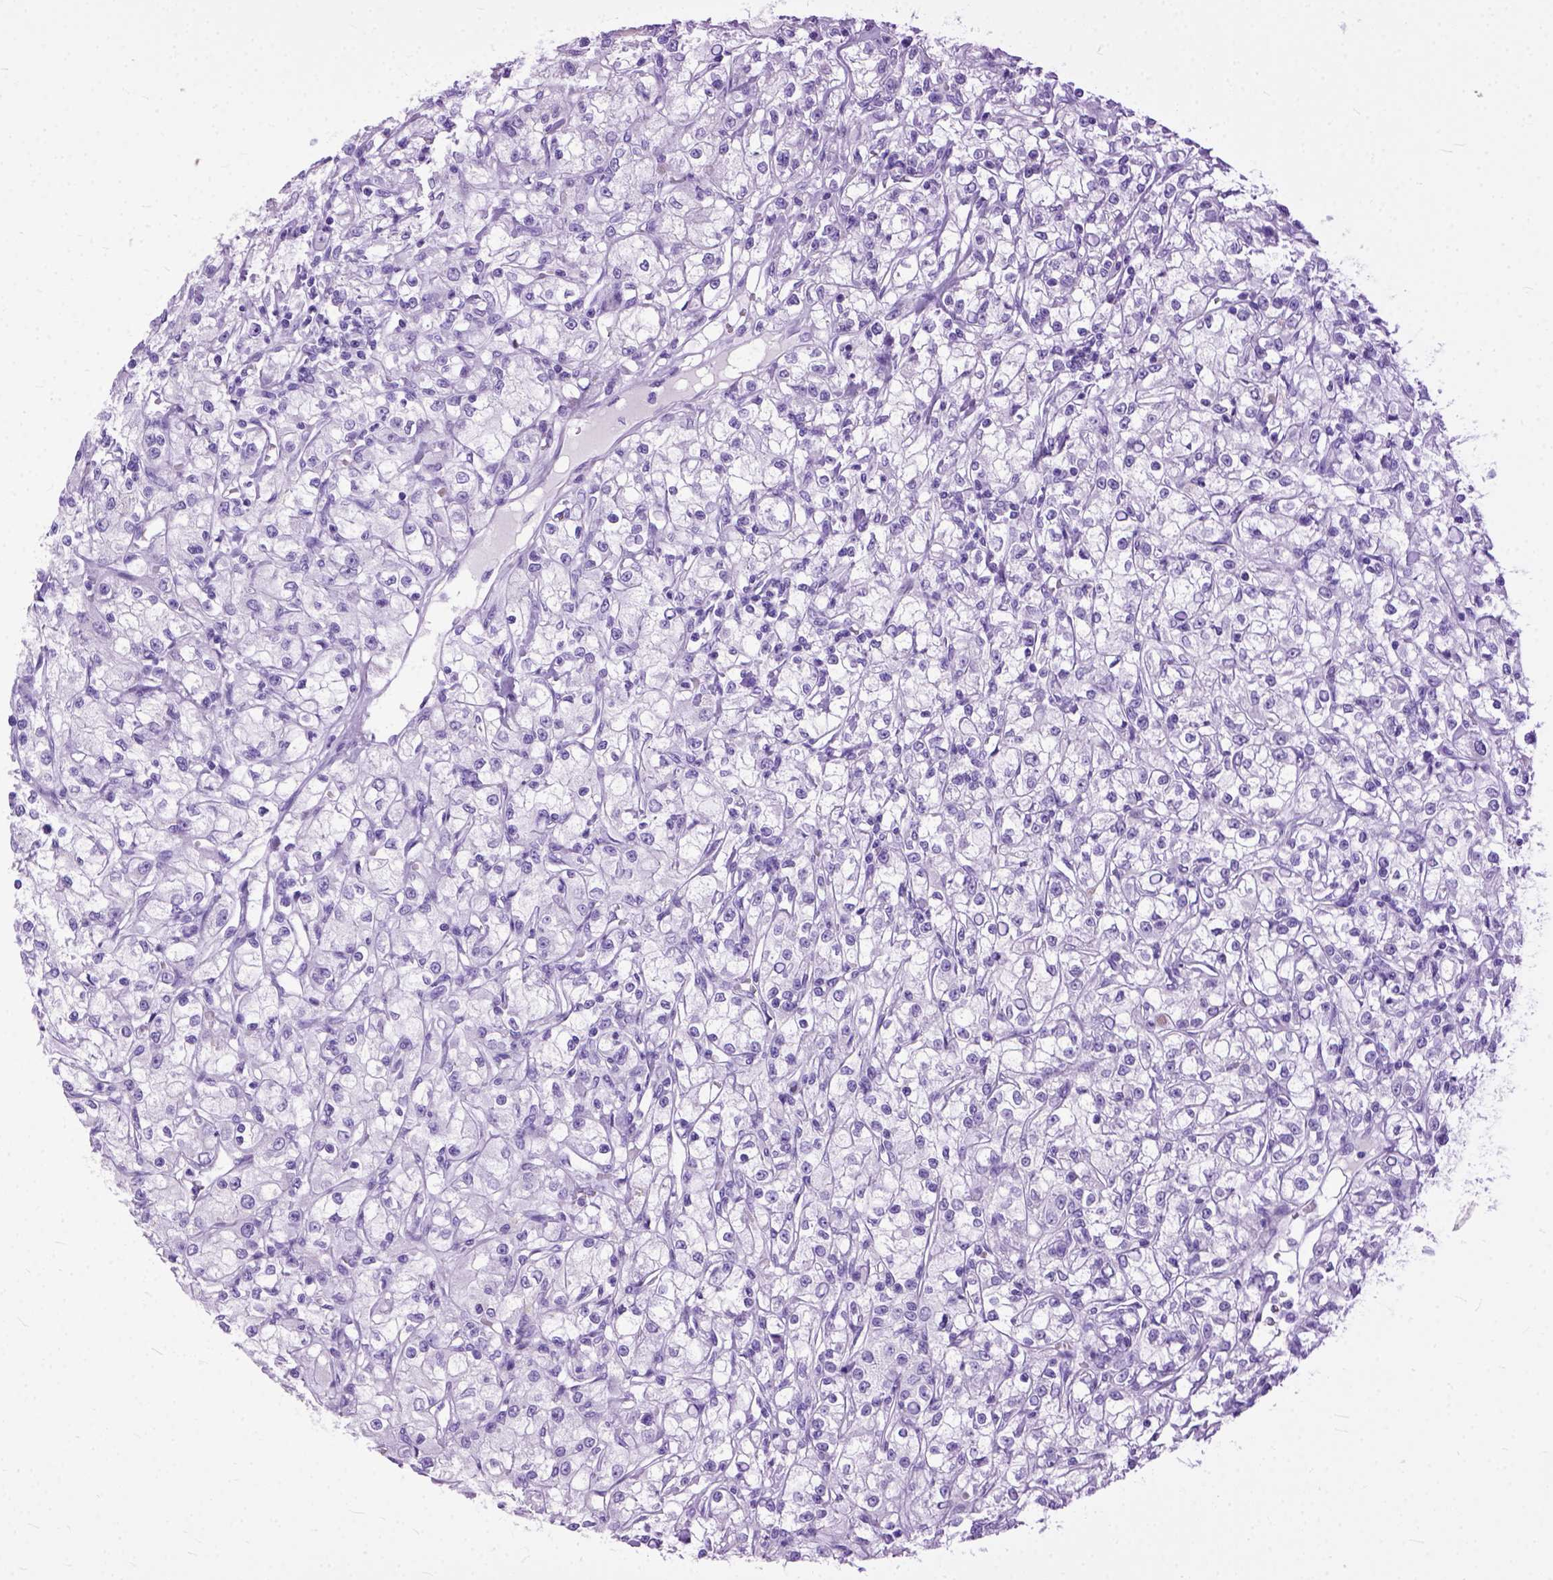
{"staining": {"intensity": "negative", "quantity": "none", "location": "none"}, "tissue": "renal cancer", "cell_type": "Tumor cells", "image_type": "cancer", "snomed": [{"axis": "morphology", "description": "Adenocarcinoma, NOS"}, {"axis": "topography", "description": "Kidney"}], "caption": "Immunohistochemistry (IHC) photomicrograph of neoplastic tissue: adenocarcinoma (renal) stained with DAB (3,3'-diaminobenzidine) demonstrates no significant protein positivity in tumor cells.", "gene": "GNGT1", "patient": {"sex": "female", "age": 59}}